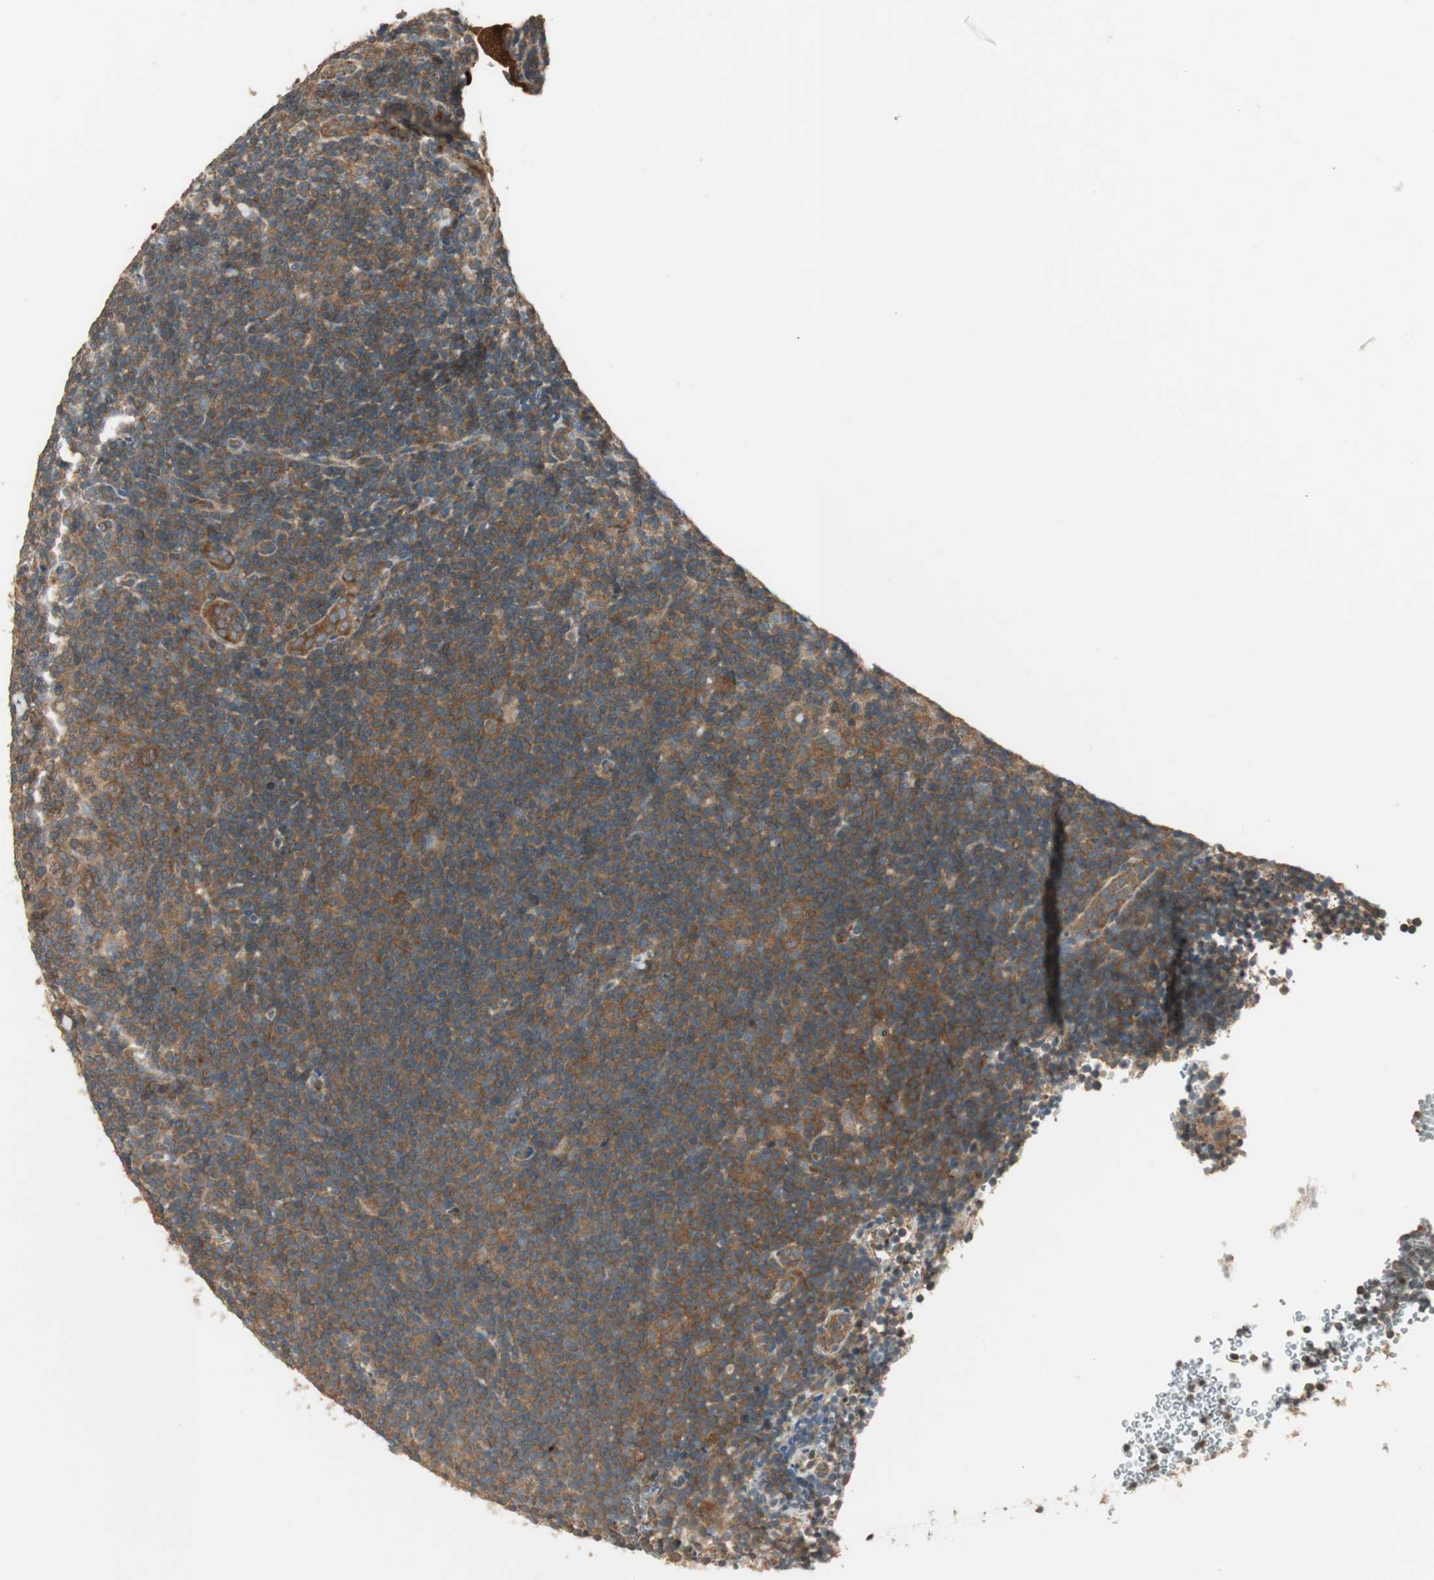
{"staining": {"intensity": "weak", "quantity": ">75%", "location": "cytoplasmic/membranous"}, "tissue": "lymphoma", "cell_type": "Tumor cells", "image_type": "cancer", "snomed": [{"axis": "morphology", "description": "Hodgkin's disease, NOS"}, {"axis": "topography", "description": "Lymph node"}], "caption": "Protein staining of lymphoma tissue displays weak cytoplasmic/membranous staining in about >75% of tumor cells.", "gene": "PFDN5", "patient": {"sex": "female", "age": 57}}